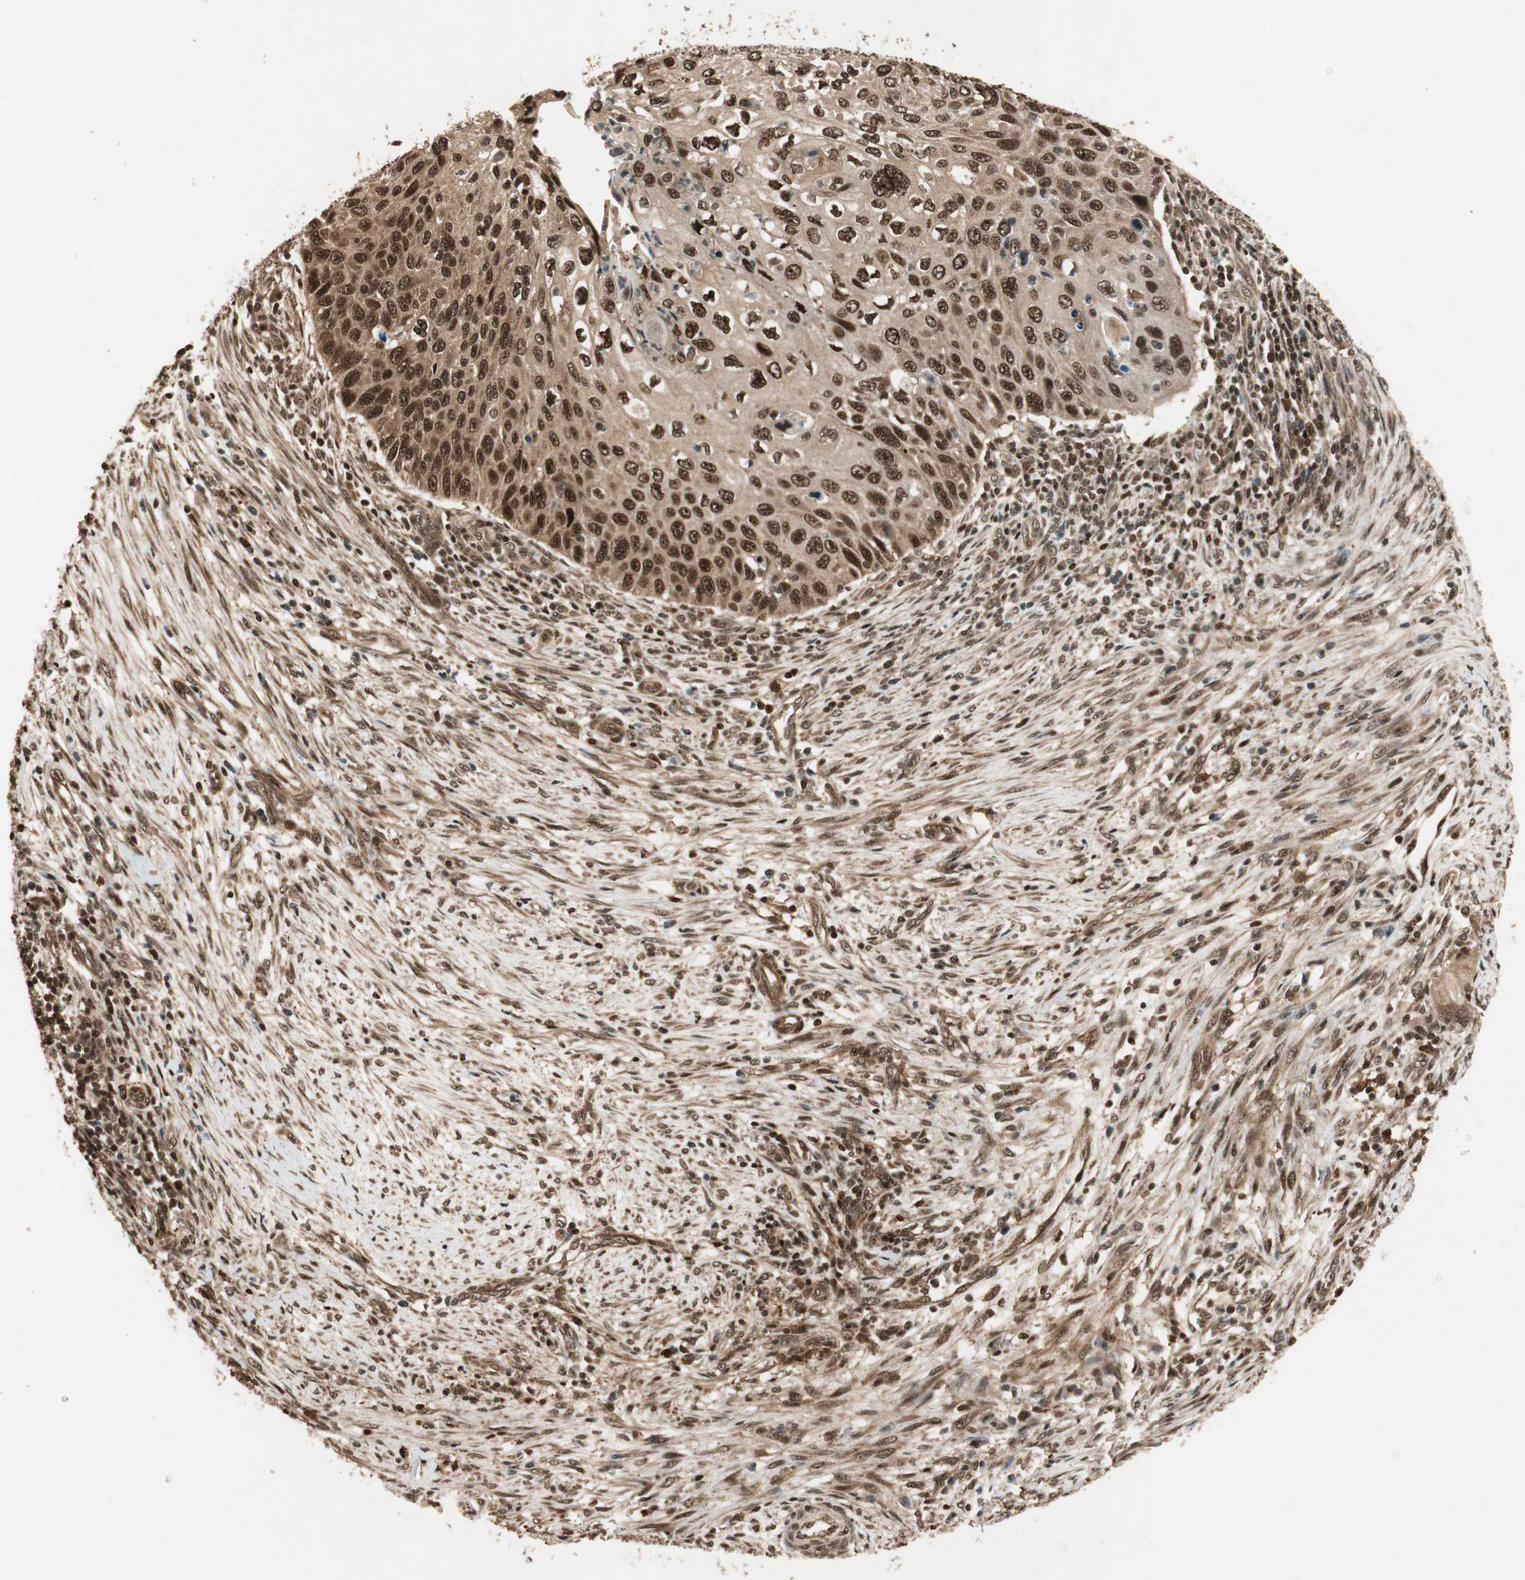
{"staining": {"intensity": "strong", "quantity": ">75%", "location": "cytoplasmic/membranous,nuclear"}, "tissue": "cervical cancer", "cell_type": "Tumor cells", "image_type": "cancer", "snomed": [{"axis": "morphology", "description": "Squamous cell carcinoma, NOS"}, {"axis": "topography", "description": "Cervix"}], "caption": "Strong cytoplasmic/membranous and nuclear expression for a protein is appreciated in about >75% of tumor cells of squamous cell carcinoma (cervical) using immunohistochemistry.", "gene": "RPA3", "patient": {"sex": "female", "age": 70}}